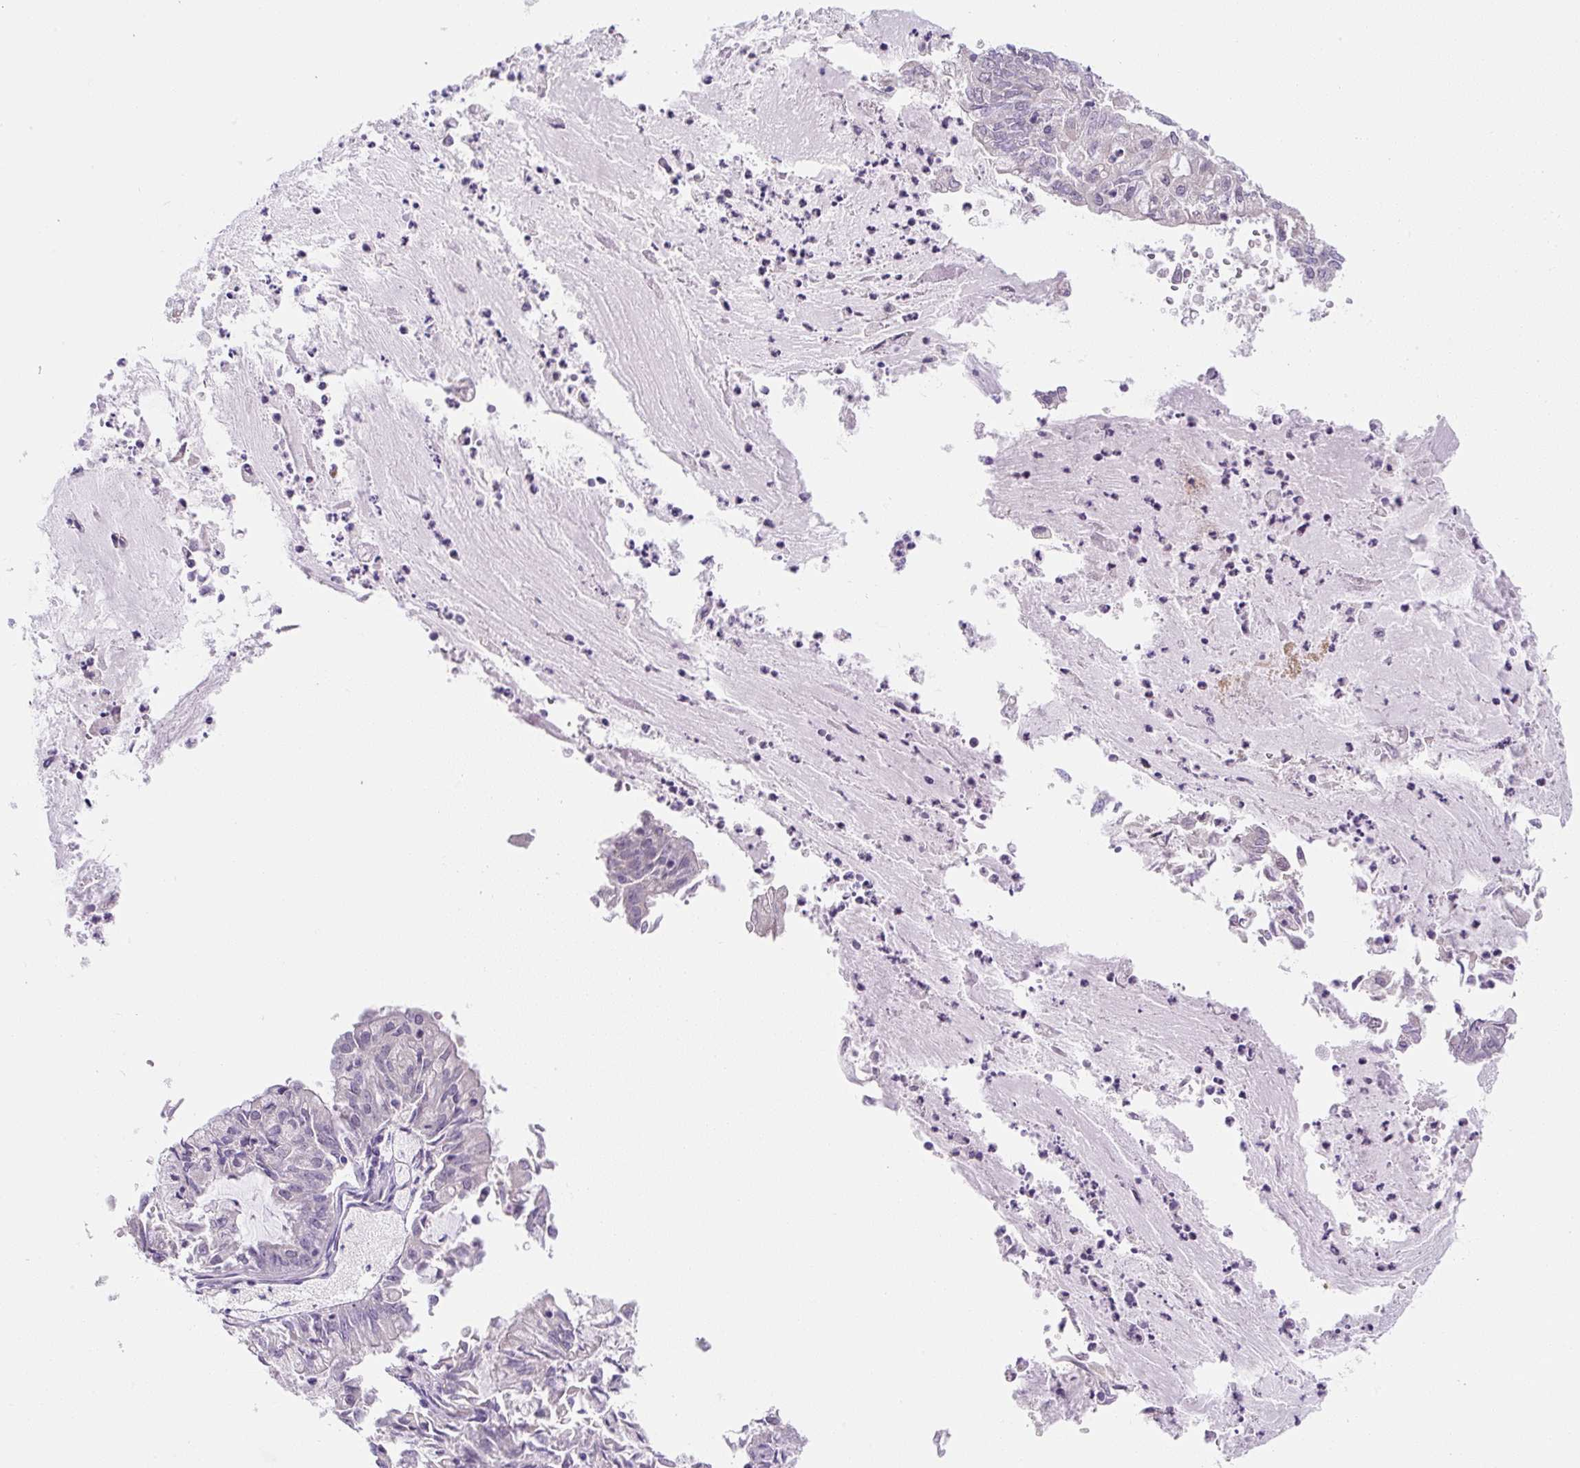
{"staining": {"intensity": "negative", "quantity": "none", "location": "none"}, "tissue": "endometrial cancer", "cell_type": "Tumor cells", "image_type": "cancer", "snomed": [{"axis": "morphology", "description": "Adenocarcinoma, NOS"}, {"axis": "topography", "description": "Endometrium"}], "caption": "Adenocarcinoma (endometrial) was stained to show a protein in brown. There is no significant staining in tumor cells.", "gene": "PLA2G4A", "patient": {"sex": "female", "age": 57}}